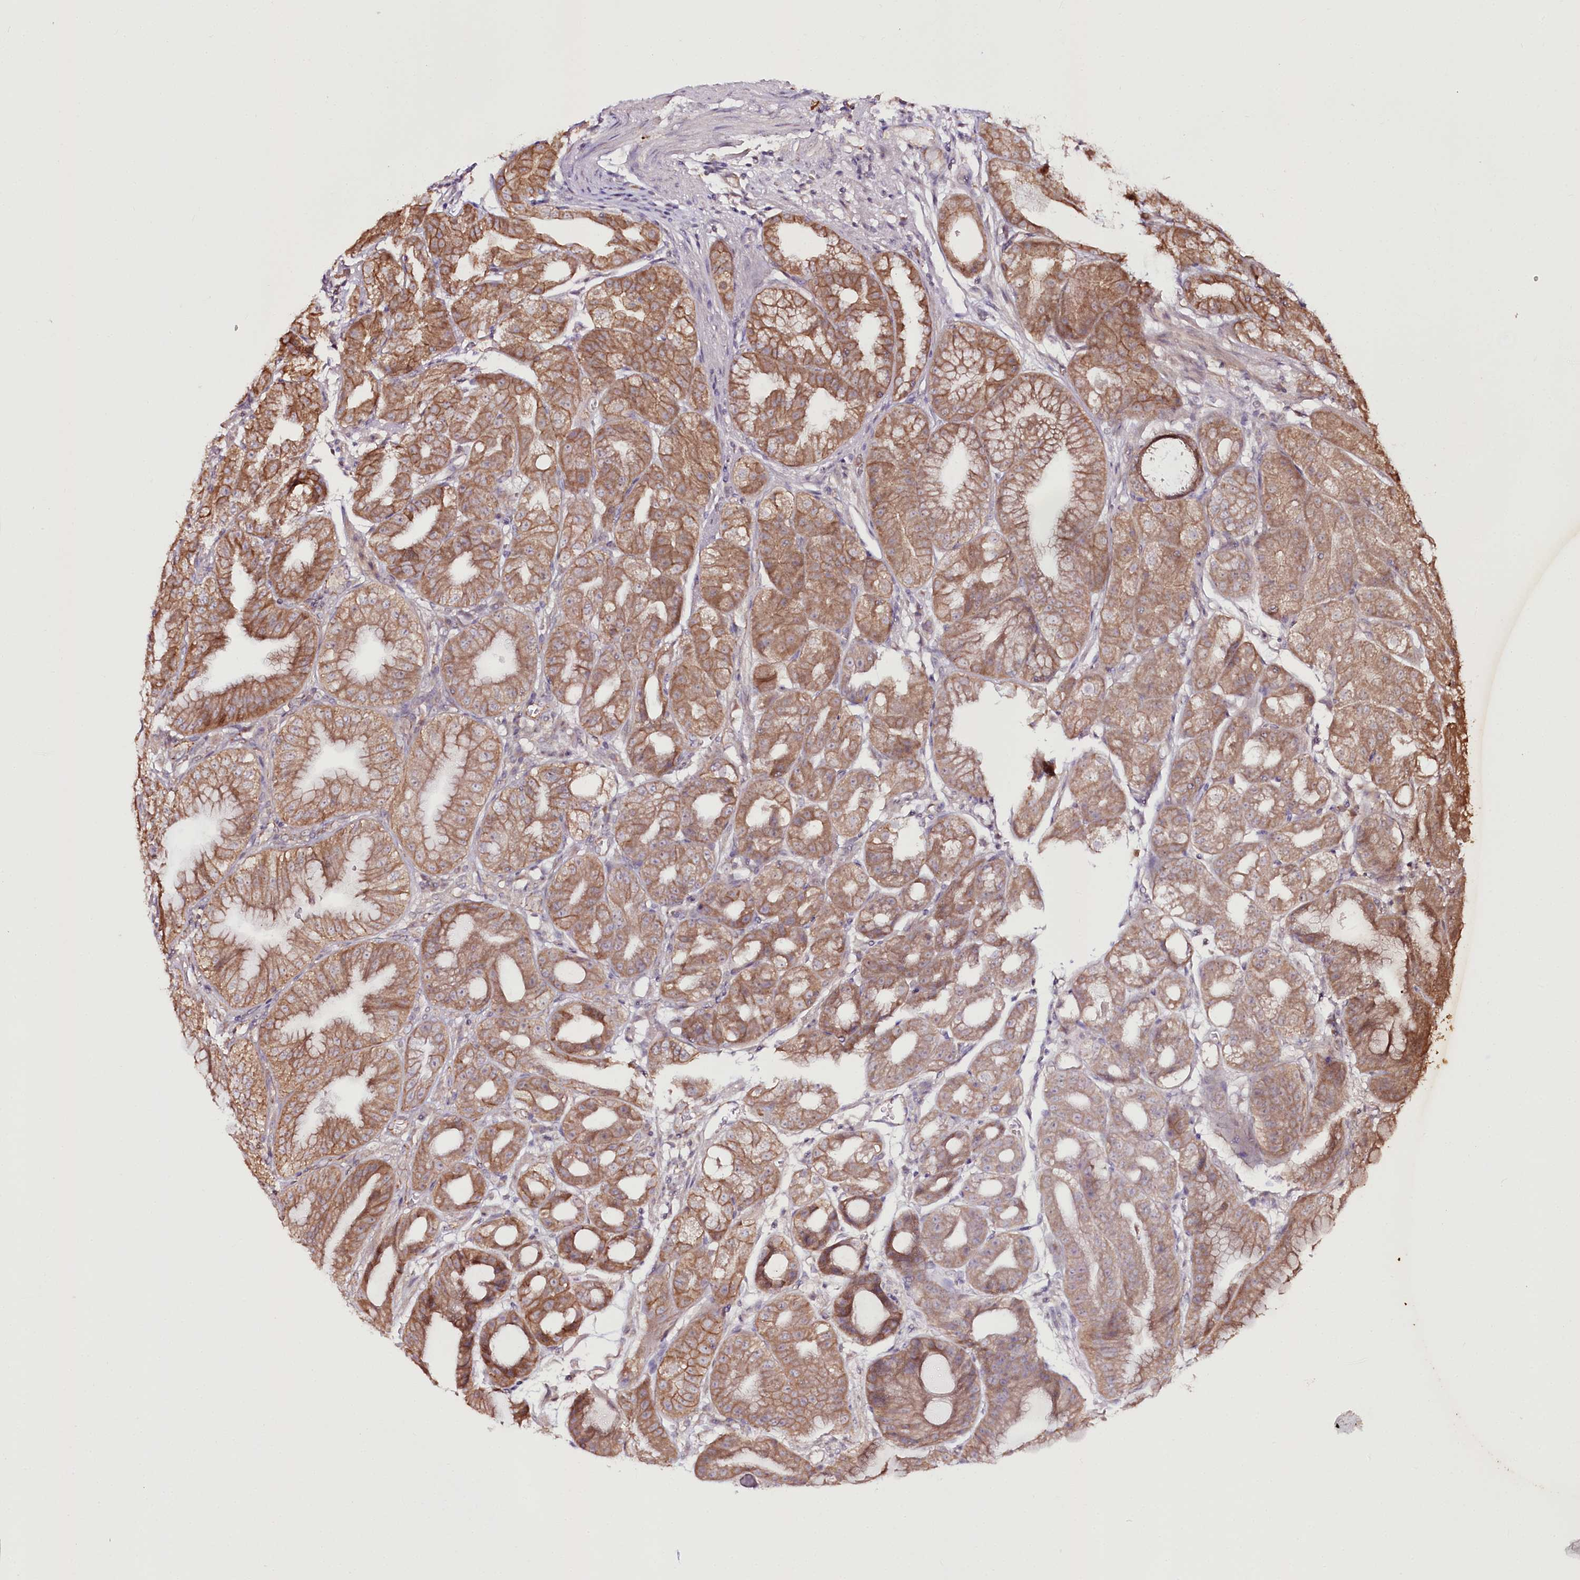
{"staining": {"intensity": "strong", "quantity": ">75%", "location": "cytoplasmic/membranous"}, "tissue": "stomach", "cell_type": "Glandular cells", "image_type": "normal", "snomed": [{"axis": "morphology", "description": "Normal tissue, NOS"}, {"axis": "topography", "description": "Stomach, upper"}, {"axis": "topography", "description": "Stomach, lower"}], "caption": "The immunohistochemical stain shows strong cytoplasmic/membranous staining in glandular cells of unremarkable stomach. The protein is stained brown, and the nuclei are stained in blue (DAB IHC with brightfield microscopy, high magnification).", "gene": "DHX29", "patient": {"sex": "male", "age": 71}}